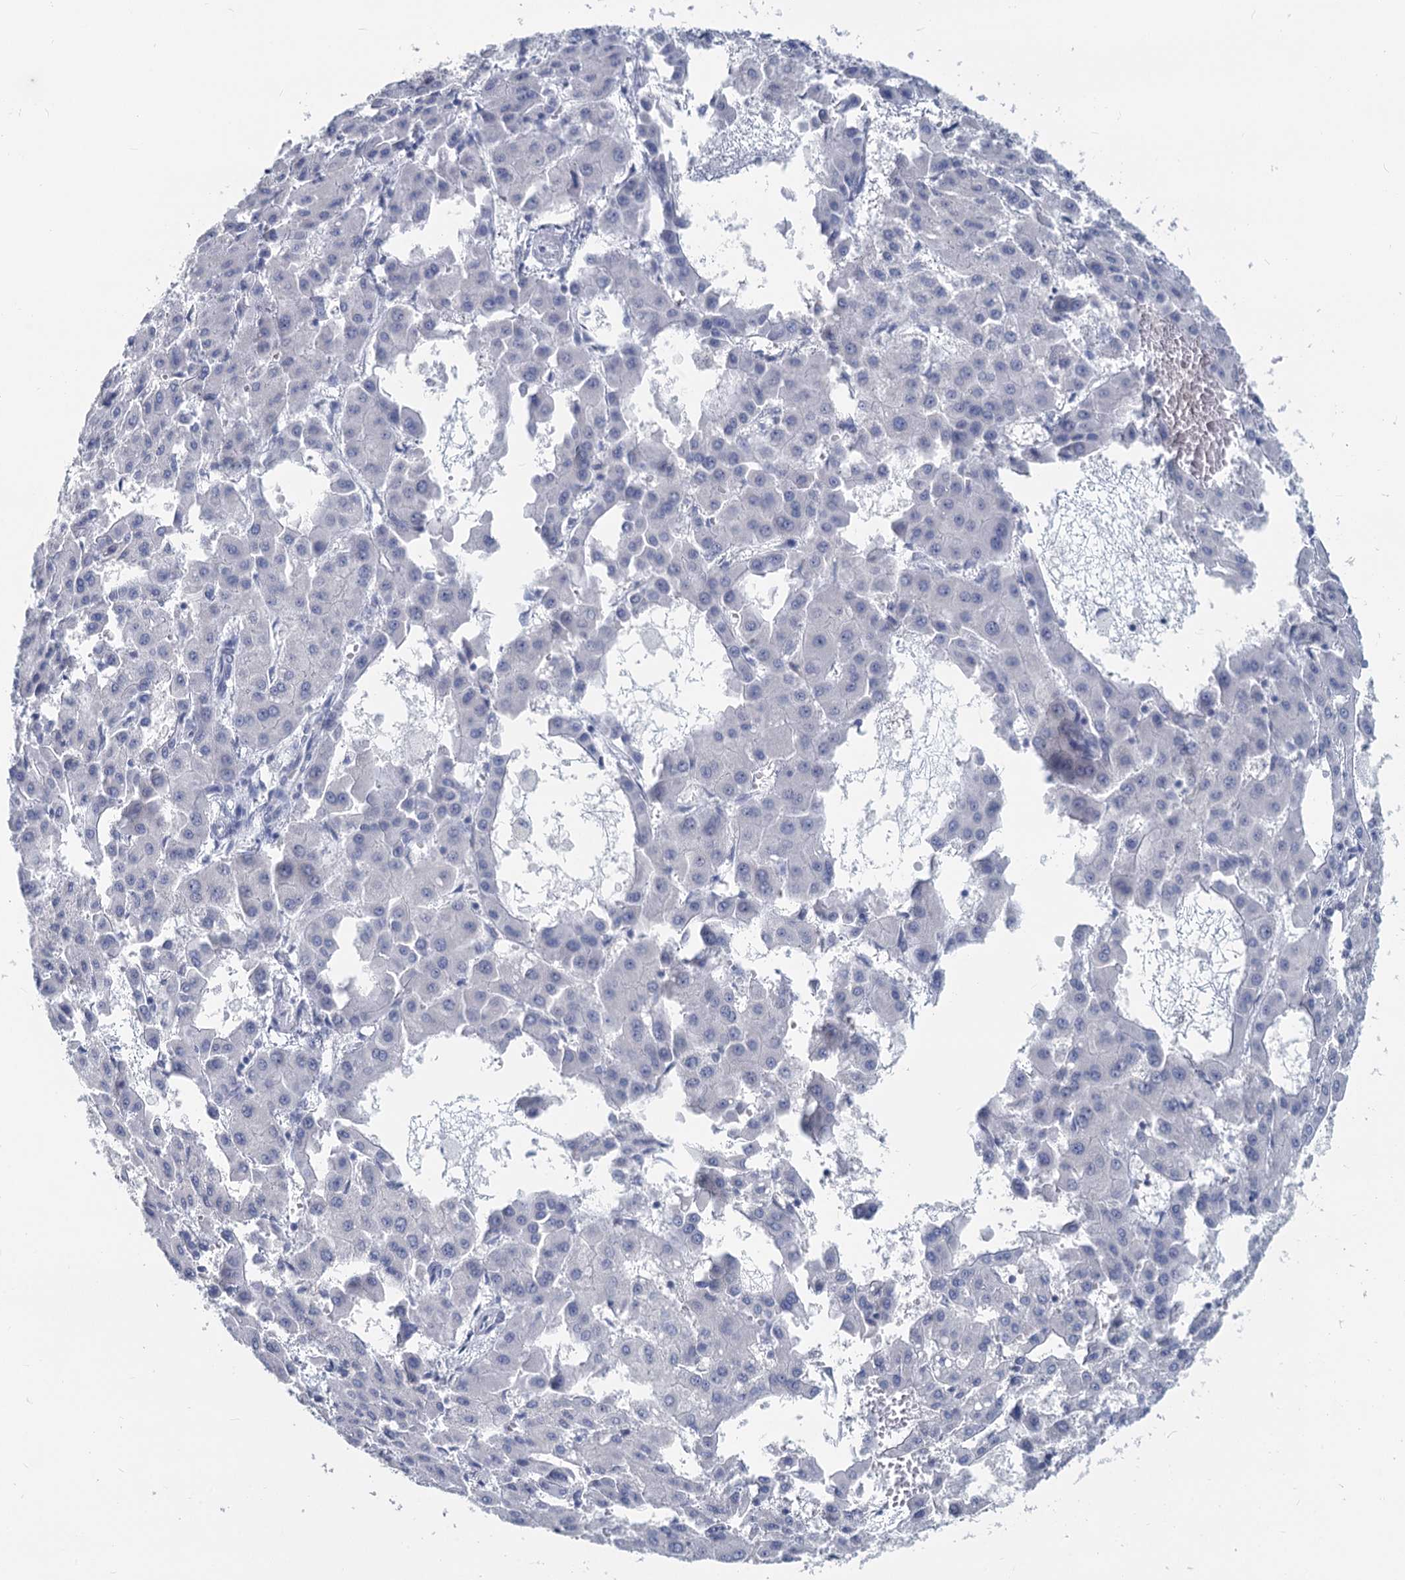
{"staining": {"intensity": "negative", "quantity": "none", "location": "none"}, "tissue": "liver cancer", "cell_type": "Tumor cells", "image_type": "cancer", "snomed": [{"axis": "morphology", "description": "Carcinoma, Hepatocellular, NOS"}, {"axis": "topography", "description": "Liver"}], "caption": "Immunohistochemical staining of human liver cancer reveals no significant positivity in tumor cells.", "gene": "CHGA", "patient": {"sex": "male", "age": 47}}